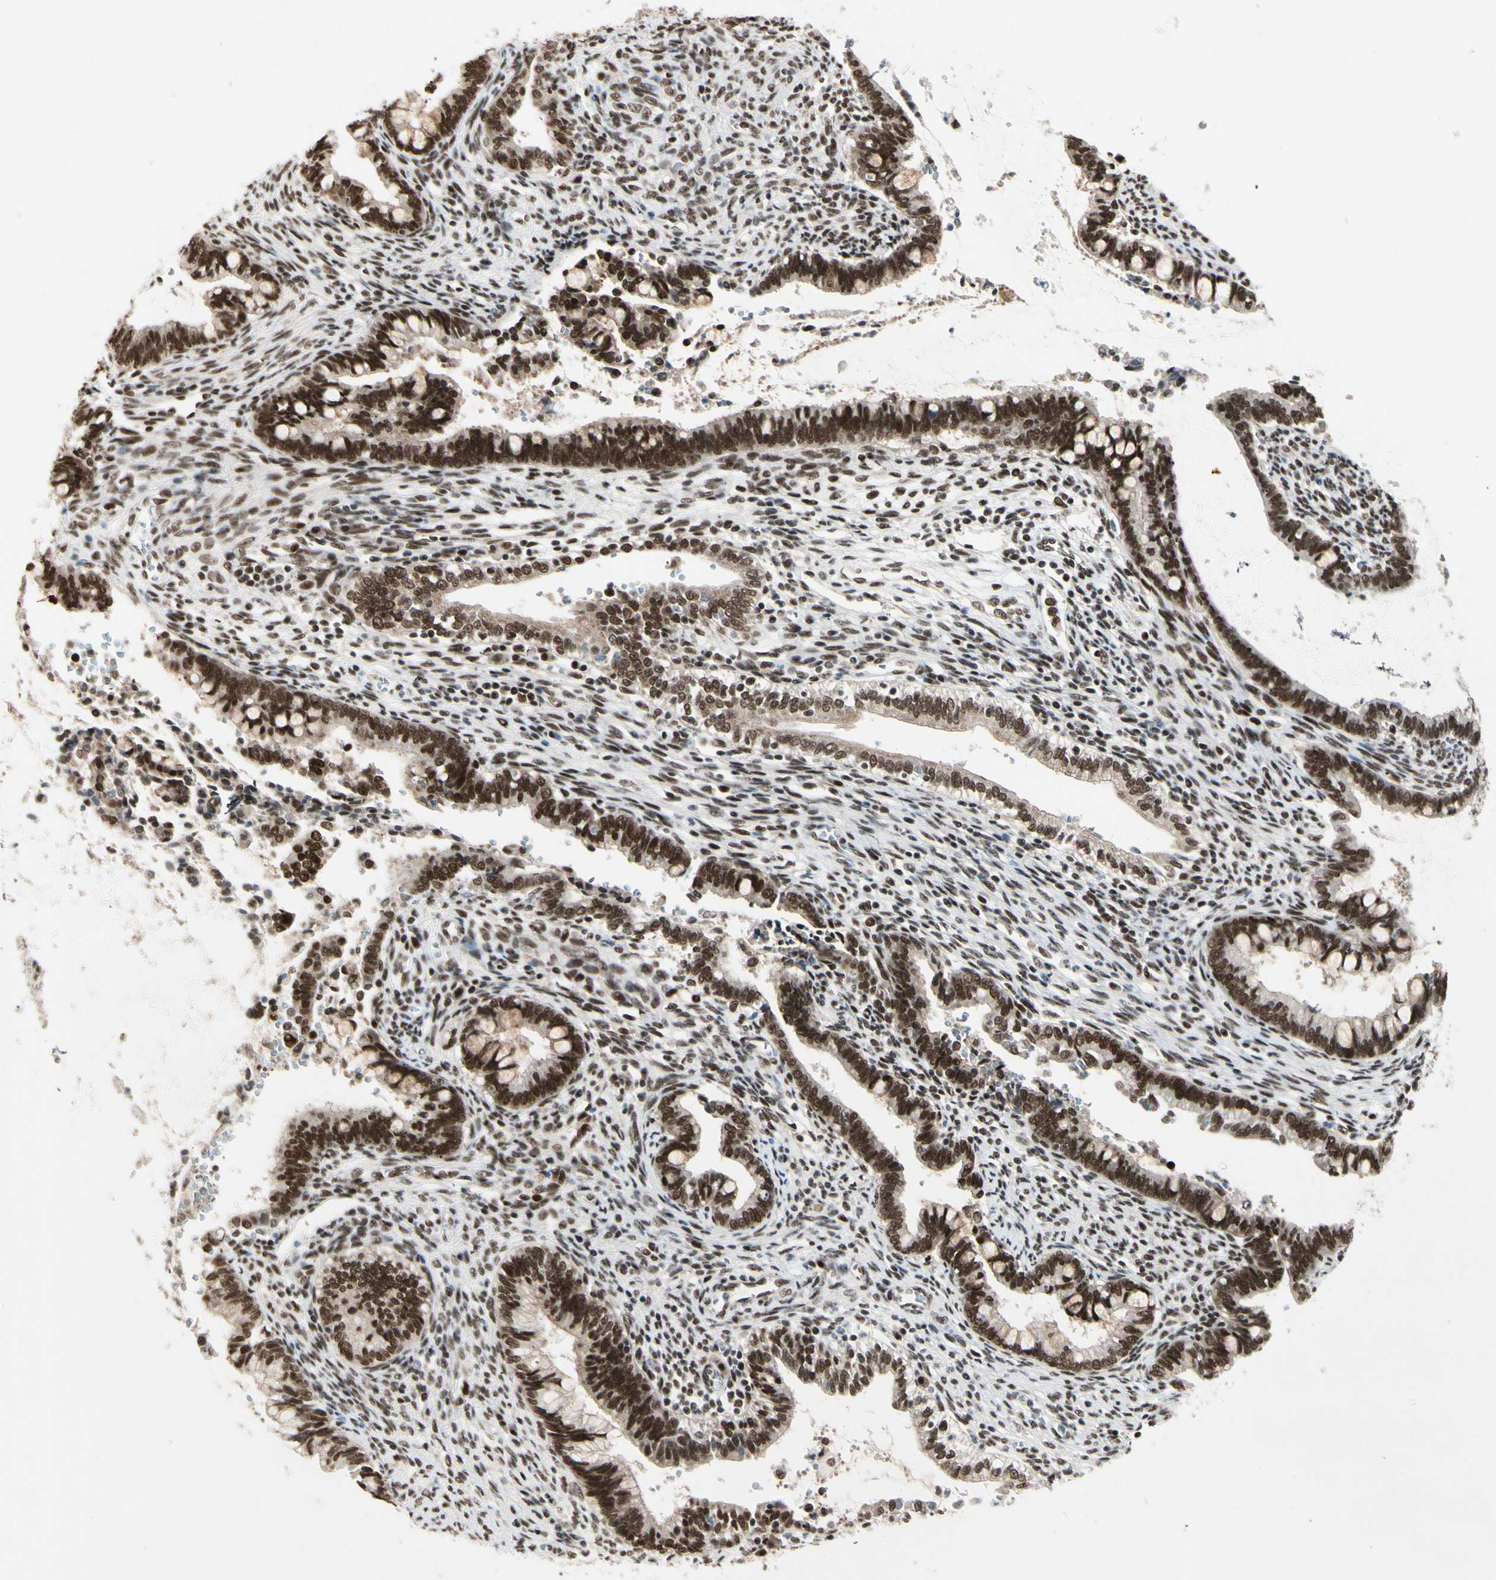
{"staining": {"intensity": "strong", "quantity": ">75%", "location": "nuclear"}, "tissue": "cervical cancer", "cell_type": "Tumor cells", "image_type": "cancer", "snomed": [{"axis": "morphology", "description": "Adenocarcinoma, NOS"}, {"axis": "topography", "description": "Cervix"}], "caption": "Immunohistochemistry (IHC) micrograph of human cervical cancer (adenocarcinoma) stained for a protein (brown), which displays high levels of strong nuclear staining in approximately >75% of tumor cells.", "gene": "CHAMP1", "patient": {"sex": "female", "age": 44}}